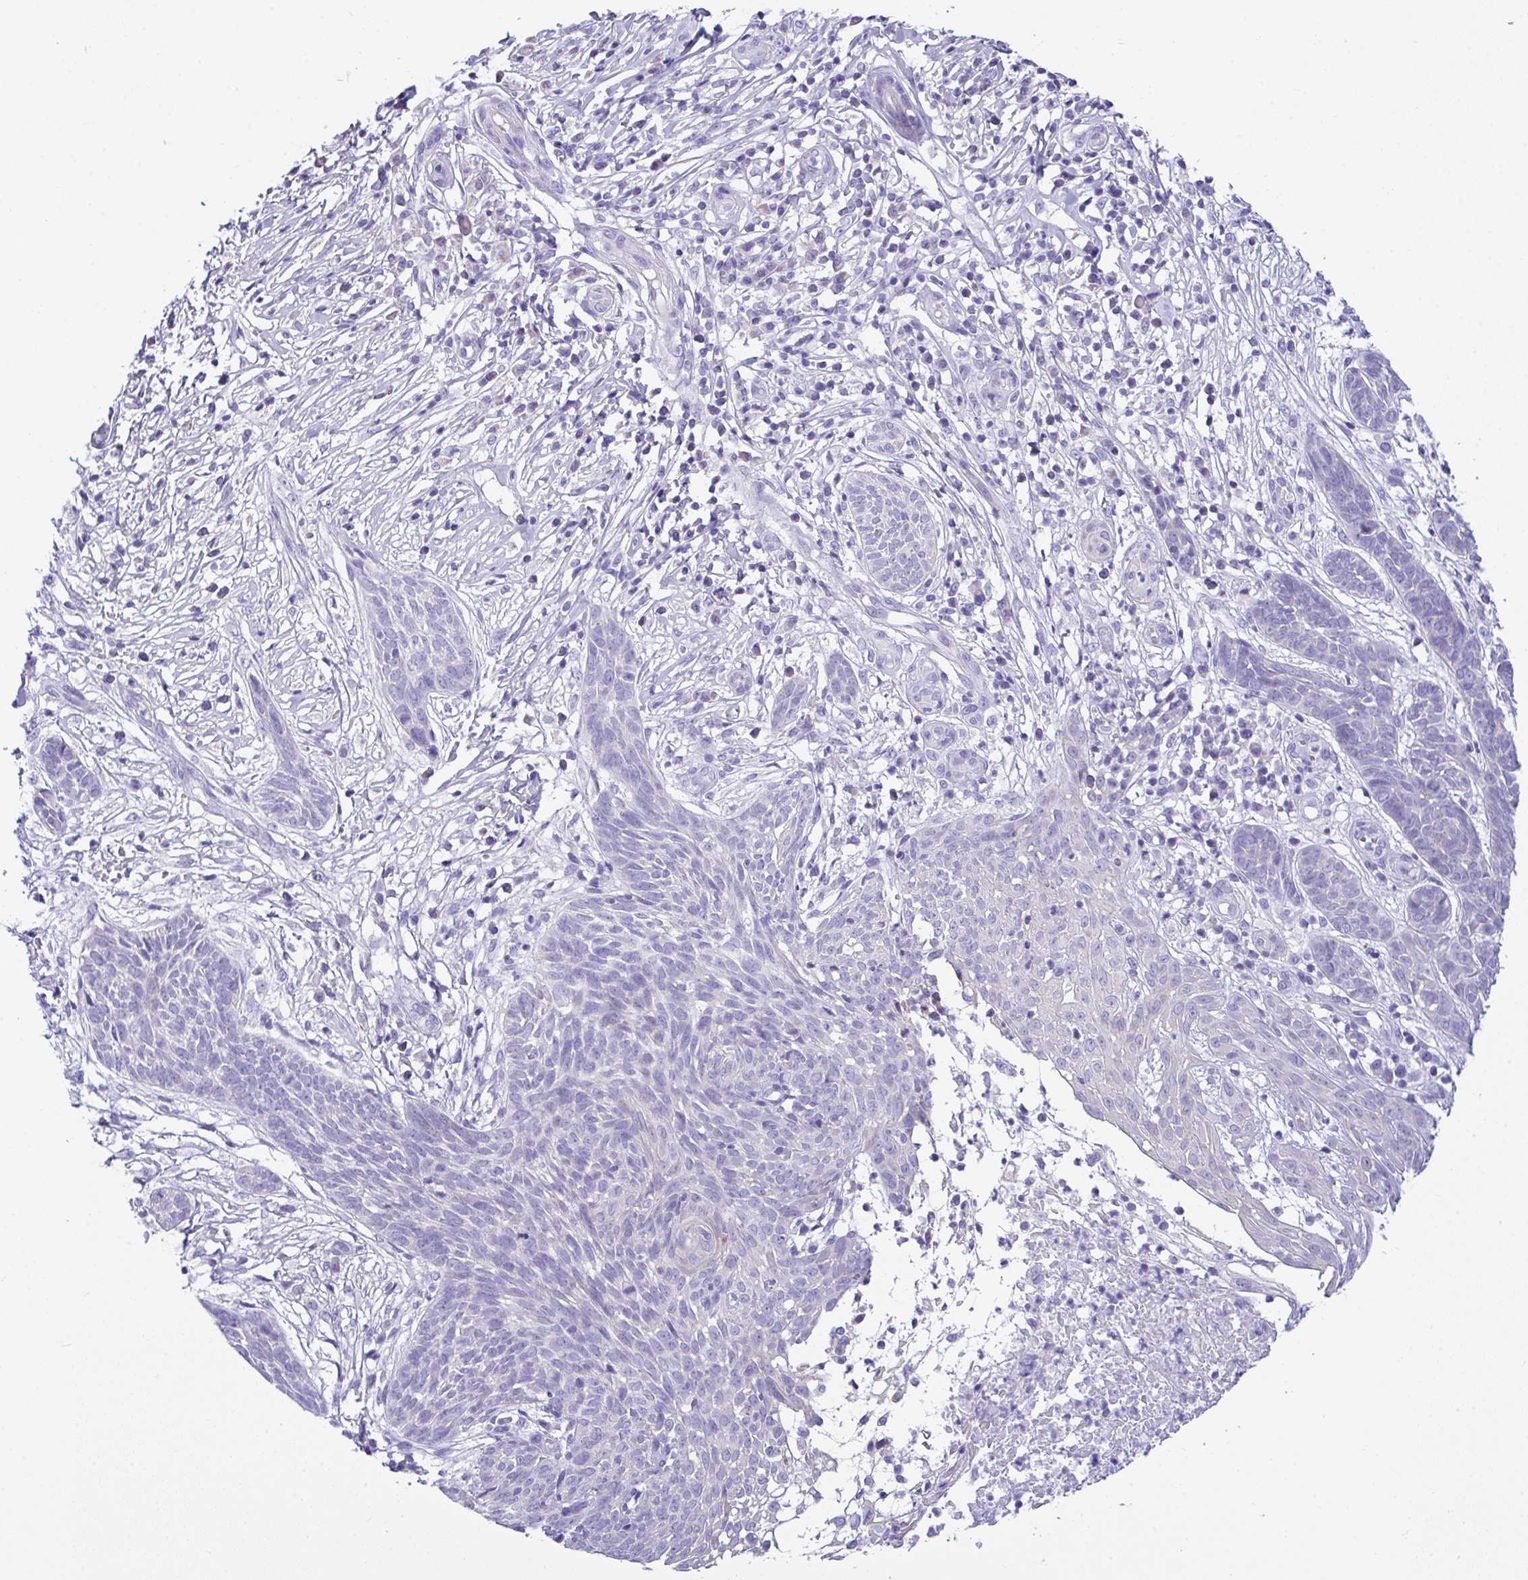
{"staining": {"intensity": "negative", "quantity": "none", "location": "none"}, "tissue": "skin cancer", "cell_type": "Tumor cells", "image_type": "cancer", "snomed": [{"axis": "morphology", "description": "Basal cell carcinoma"}, {"axis": "topography", "description": "Skin"}, {"axis": "topography", "description": "Skin, foot"}], "caption": "Tumor cells are negative for protein expression in human skin cancer. (DAB immunohistochemistry (IHC), high magnification).", "gene": "NLRP8", "patient": {"sex": "female", "age": 86}}